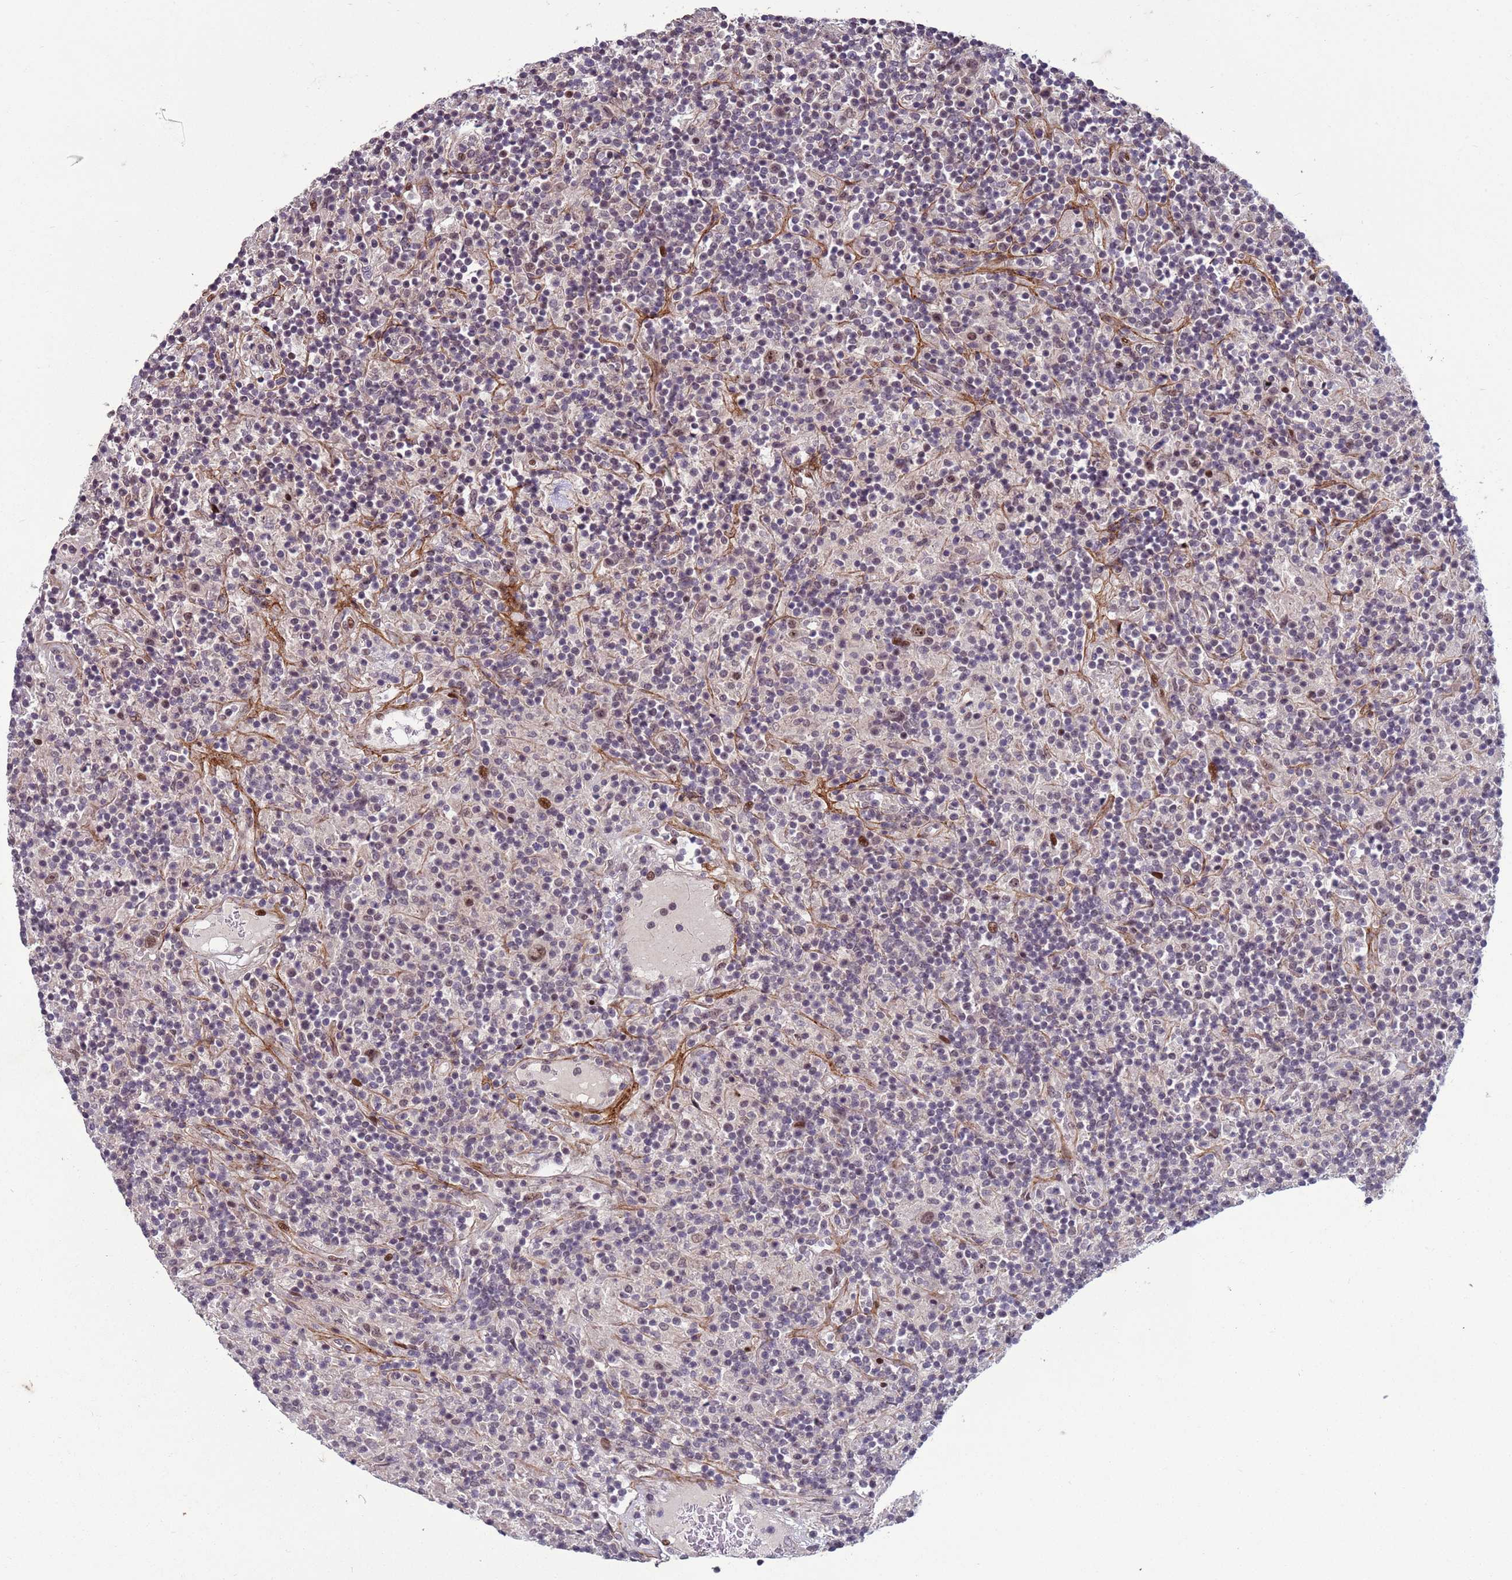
{"staining": {"intensity": "moderate", "quantity": ">75%", "location": "nuclear"}, "tissue": "lymphoma", "cell_type": "Tumor cells", "image_type": "cancer", "snomed": [{"axis": "morphology", "description": "Hodgkin's disease, NOS"}, {"axis": "topography", "description": "Lymph node"}], "caption": "Tumor cells show moderate nuclear expression in about >75% of cells in Hodgkin's disease. (DAB IHC, brown staining for protein, blue staining for nuclei).", "gene": "SHC3", "patient": {"sex": "male", "age": 70}}